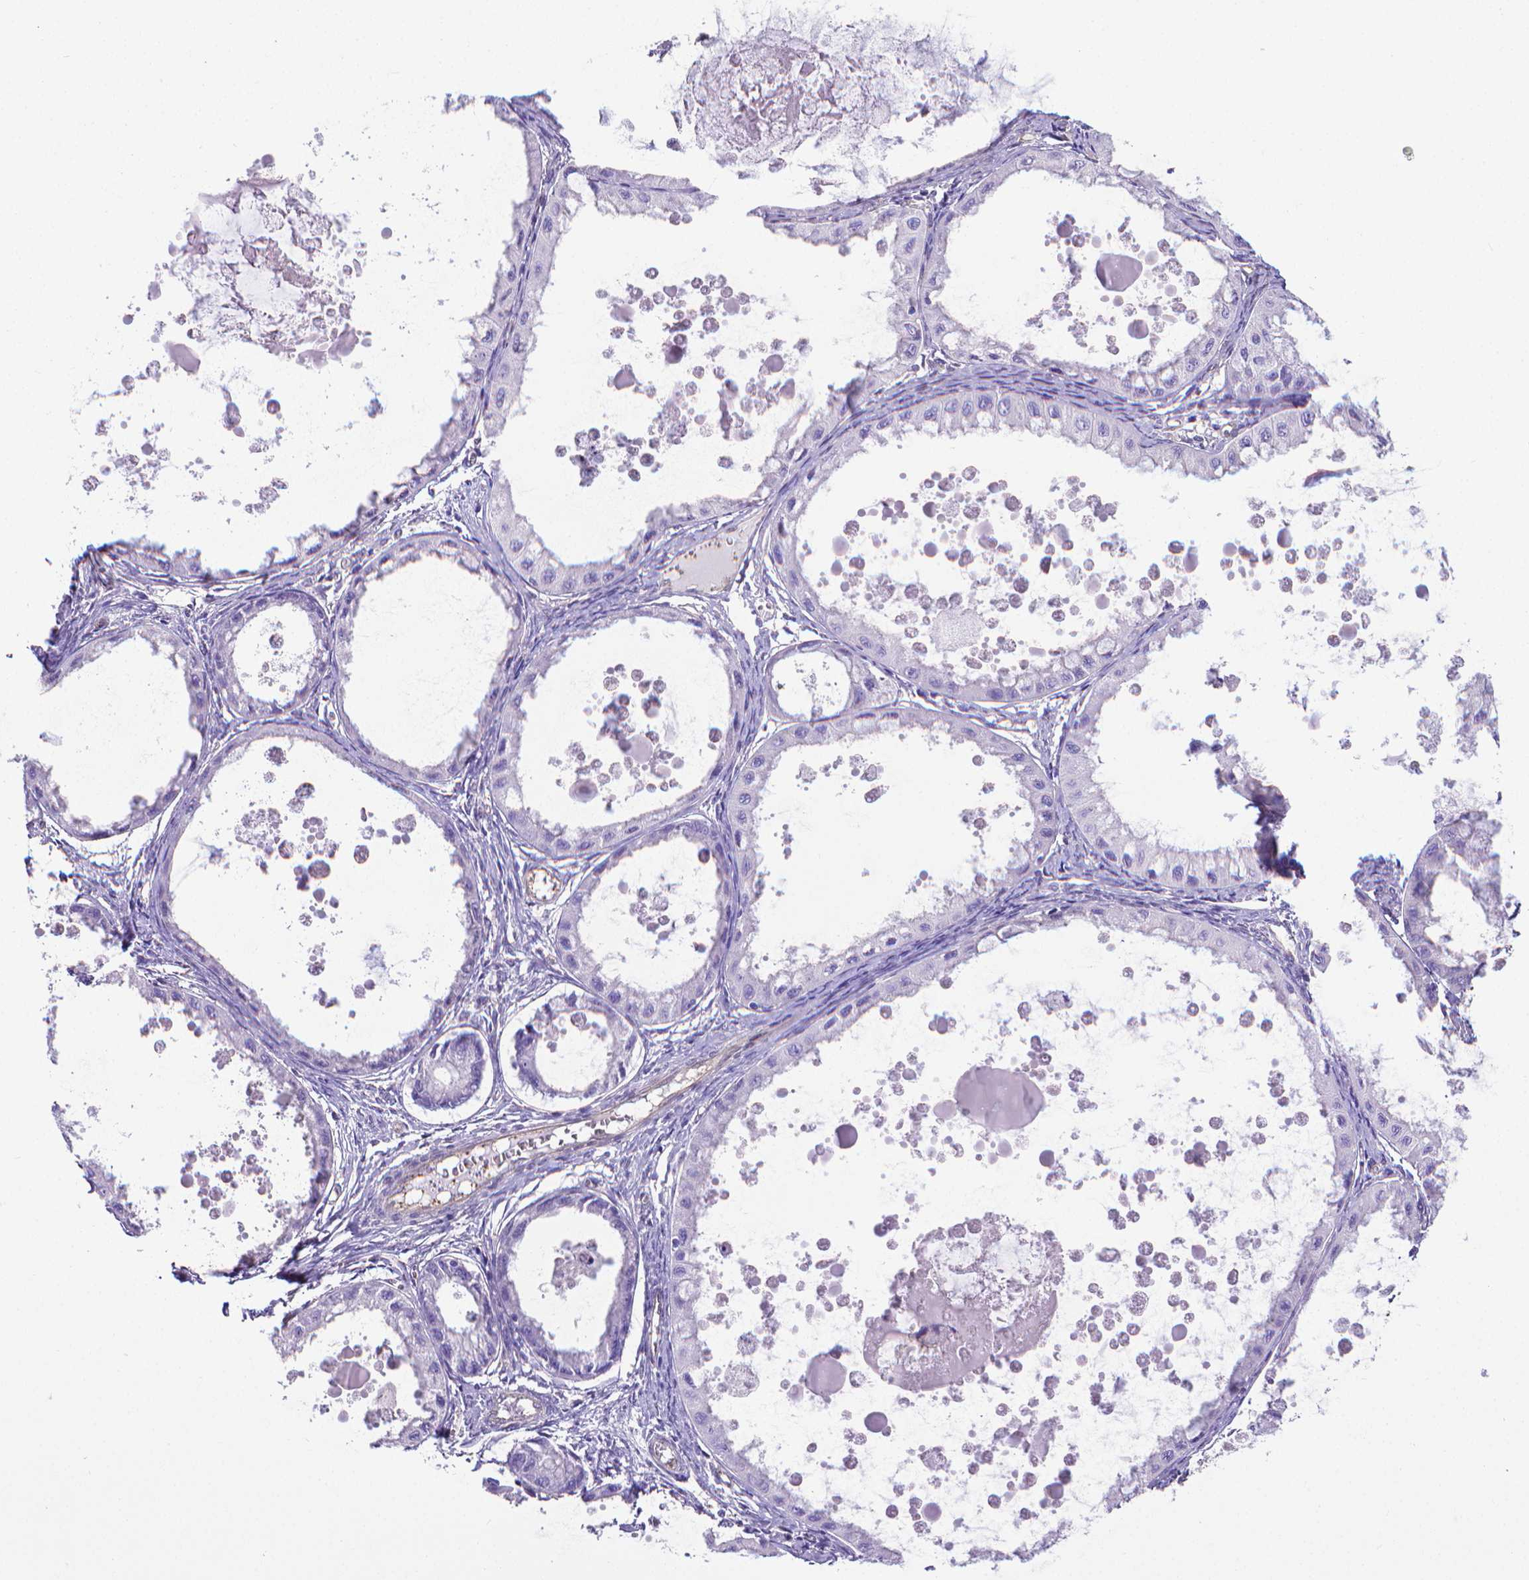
{"staining": {"intensity": "negative", "quantity": "none", "location": "none"}, "tissue": "ovarian cancer", "cell_type": "Tumor cells", "image_type": "cancer", "snomed": [{"axis": "morphology", "description": "Cystadenocarcinoma, mucinous, NOS"}, {"axis": "topography", "description": "Ovary"}], "caption": "A high-resolution micrograph shows IHC staining of ovarian mucinous cystadenocarcinoma, which reveals no significant staining in tumor cells.", "gene": "CLIC4", "patient": {"sex": "female", "age": 64}}